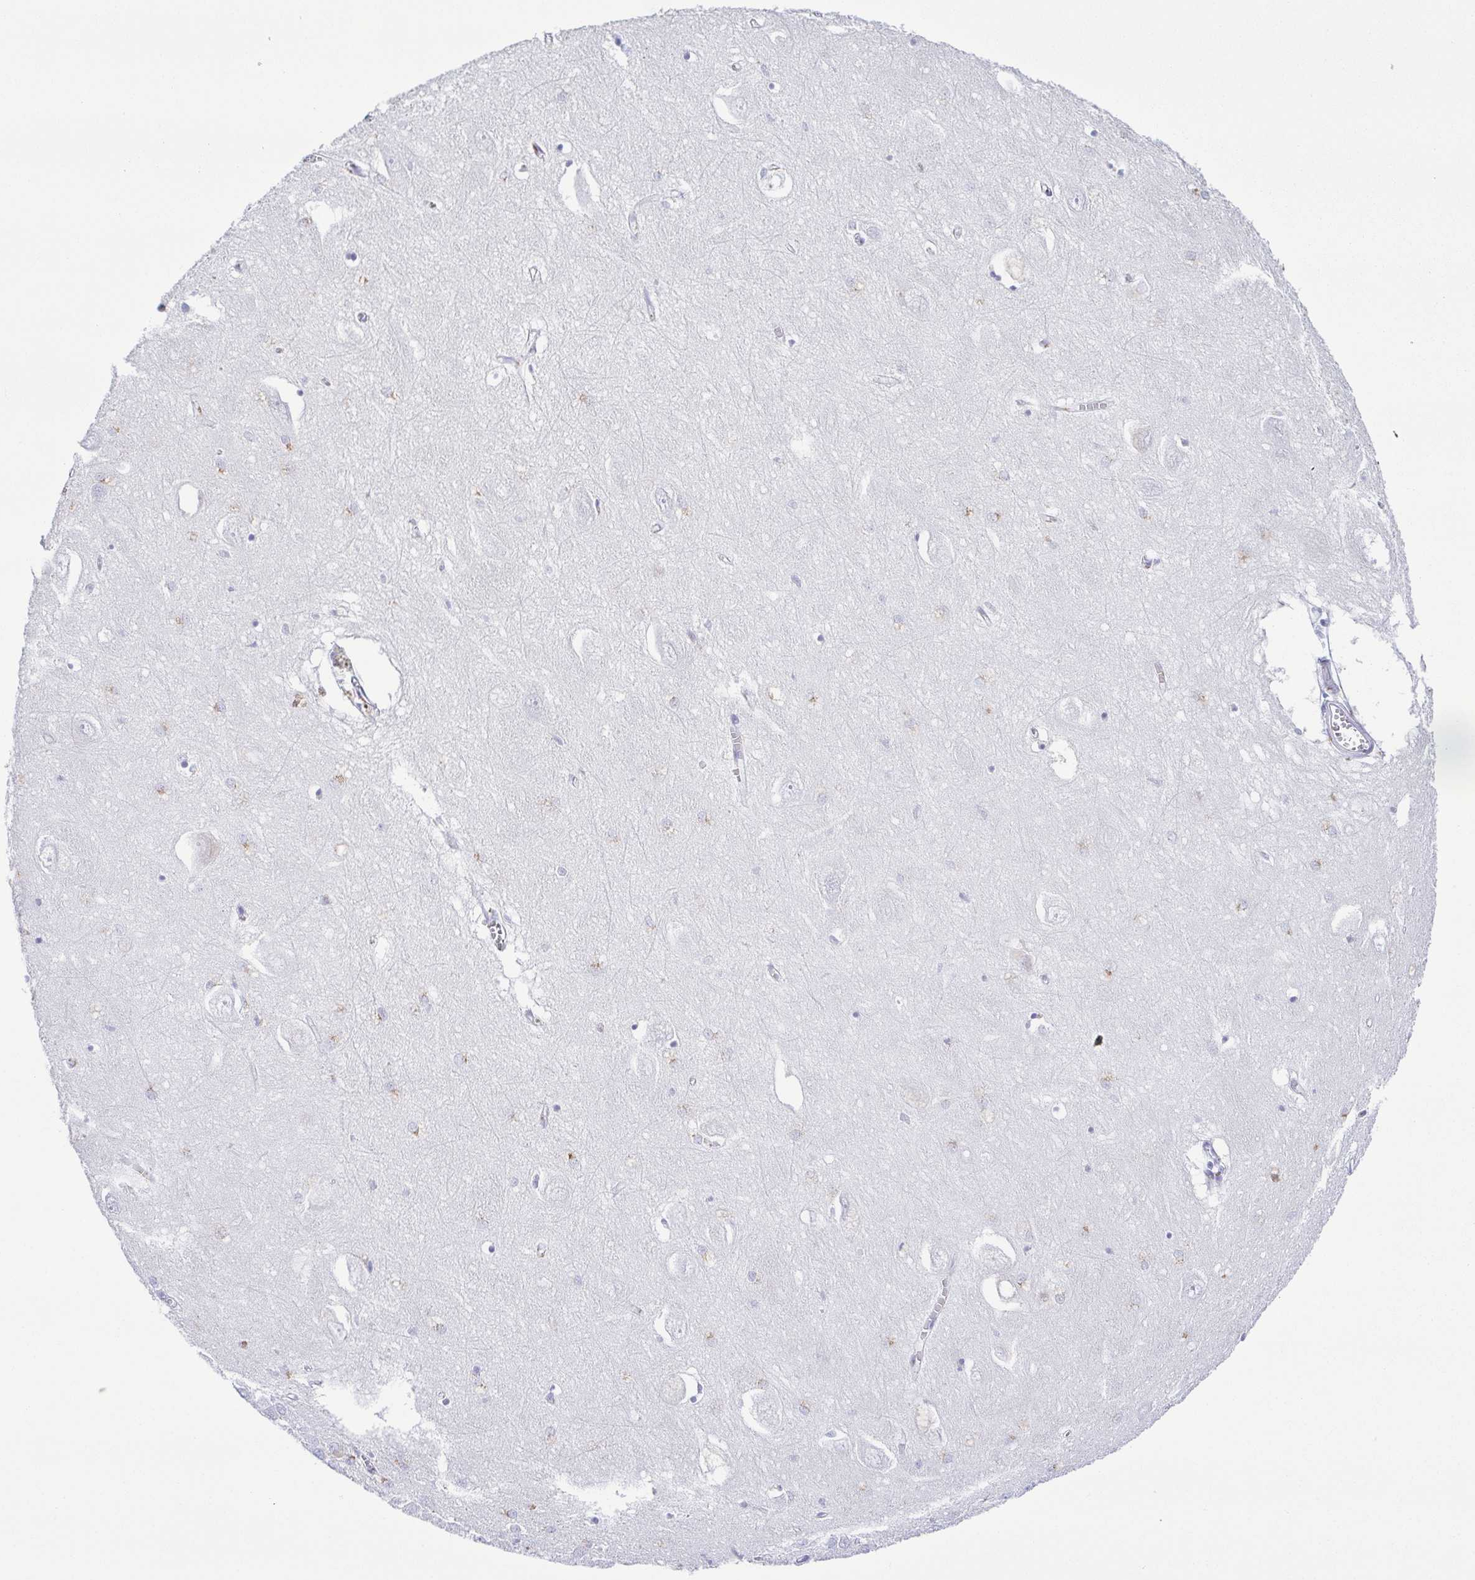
{"staining": {"intensity": "negative", "quantity": "none", "location": "none"}, "tissue": "hippocampus", "cell_type": "Glial cells", "image_type": "normal", "snomed": [{"axis": "morphology", "description": "Normal tissue, NOS"}, {"axis": "topography", "description": "Hippocampus"}], "caption": "The photomicrograph reveals no significant expression in glial cells of hippocampus. (DAB (3,3'-diaminobenzidine) immunohistochemistry (IHC) visualized using brightfield microscopy, high magnification).", "gene": "SULT1B1", "patient": {"sex": "female", "age": 64}}